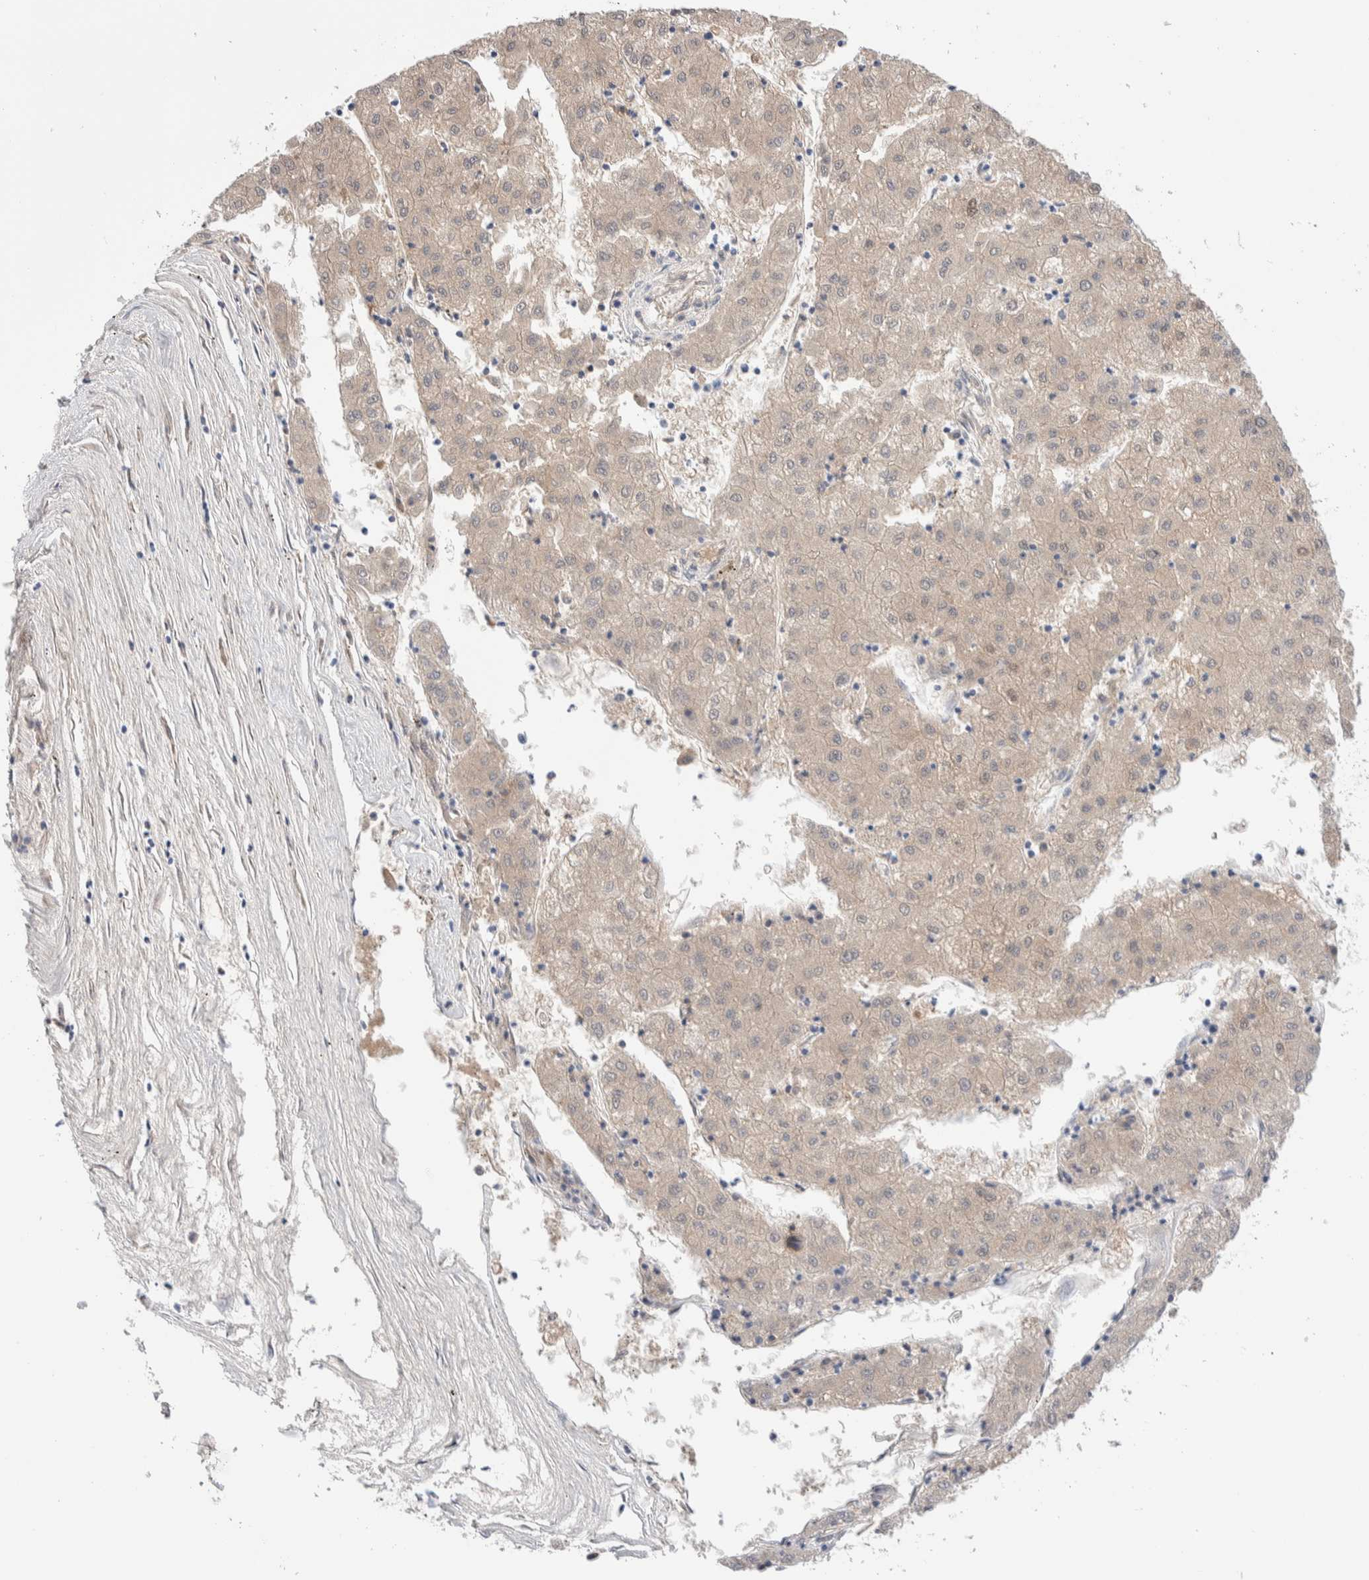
{"staining": {"intensity": "negative", "quantity": "none", "location": "none"}, "tissue": "liver cancer", "cell_type": "Tumor cells", "image_type": "cancer", "snomed": [{"axis": "morphology", "description": "Carcinoma, Hepatocellular, NOS"}, {"axis": "topography", "description": "Liver"}], "caption": "Liver cancer (hepatocellular carcinoma) was stained to show a protein in brown. There is no significant expression in tumor cells.", "gene": "GDA", "patient": {"sex": "male", "age": 72}}